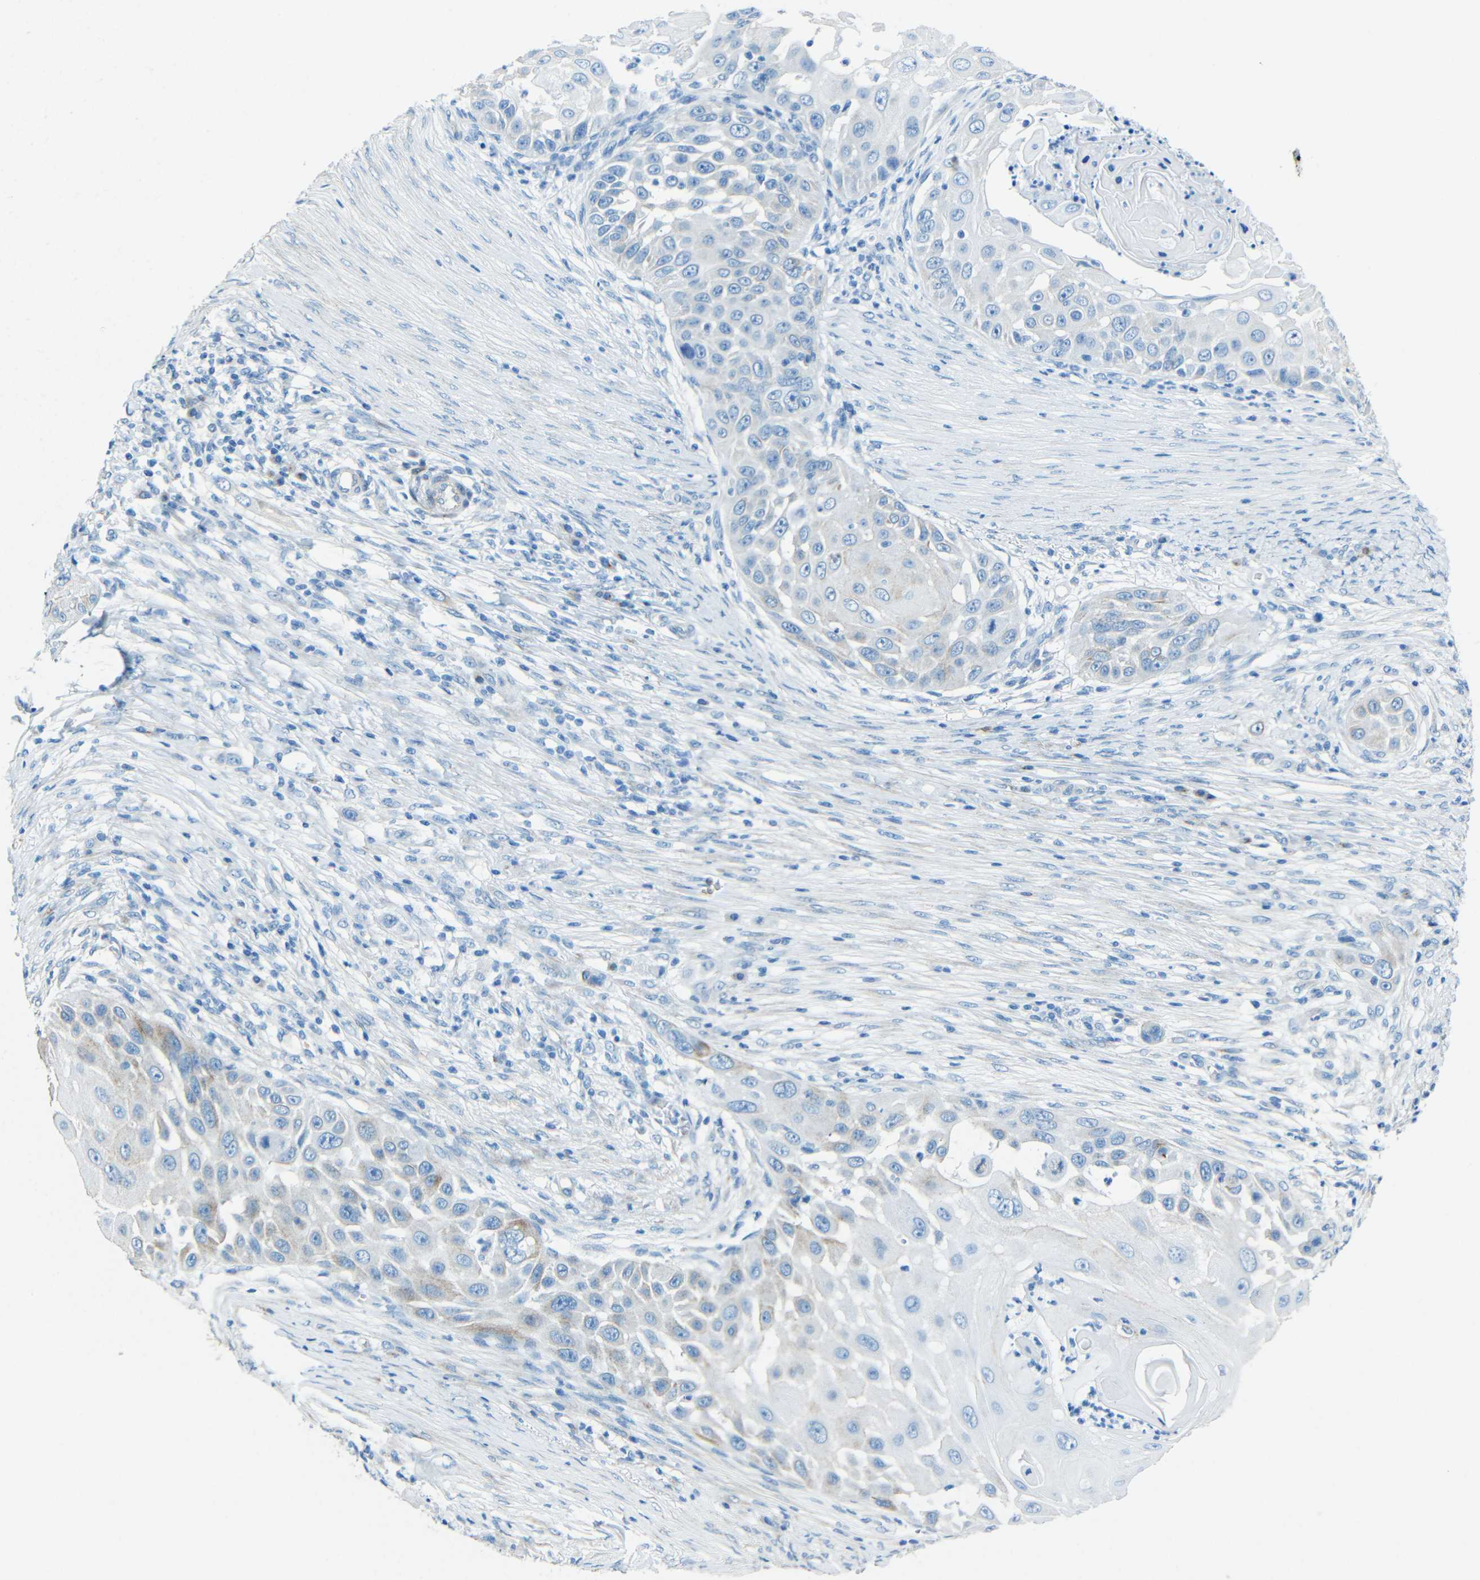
{"staining": {"intensity": "weak", "quantity": "<25%", "location": "cytoplasmic/membranous"}, "tissue": "skin cancer", "cell_type": "Tumor cells", "image_type": "cancer", "snomed": [{"axis": "morphology", "description": "Squamous cell carcinoma, NOS"}, {"axis": "topography", "description": "Skin"}], "caption": "An image of human skin squamous cell carcinoma is negative for staining in tumor cells. (Brightfield microscopy of DAB (3,3'-diaminobenzidine) immunohistochemistry (IHC) at high magnification).", "gene": "TUBB4B", "patient": {"sex": "female", "age": 44}}